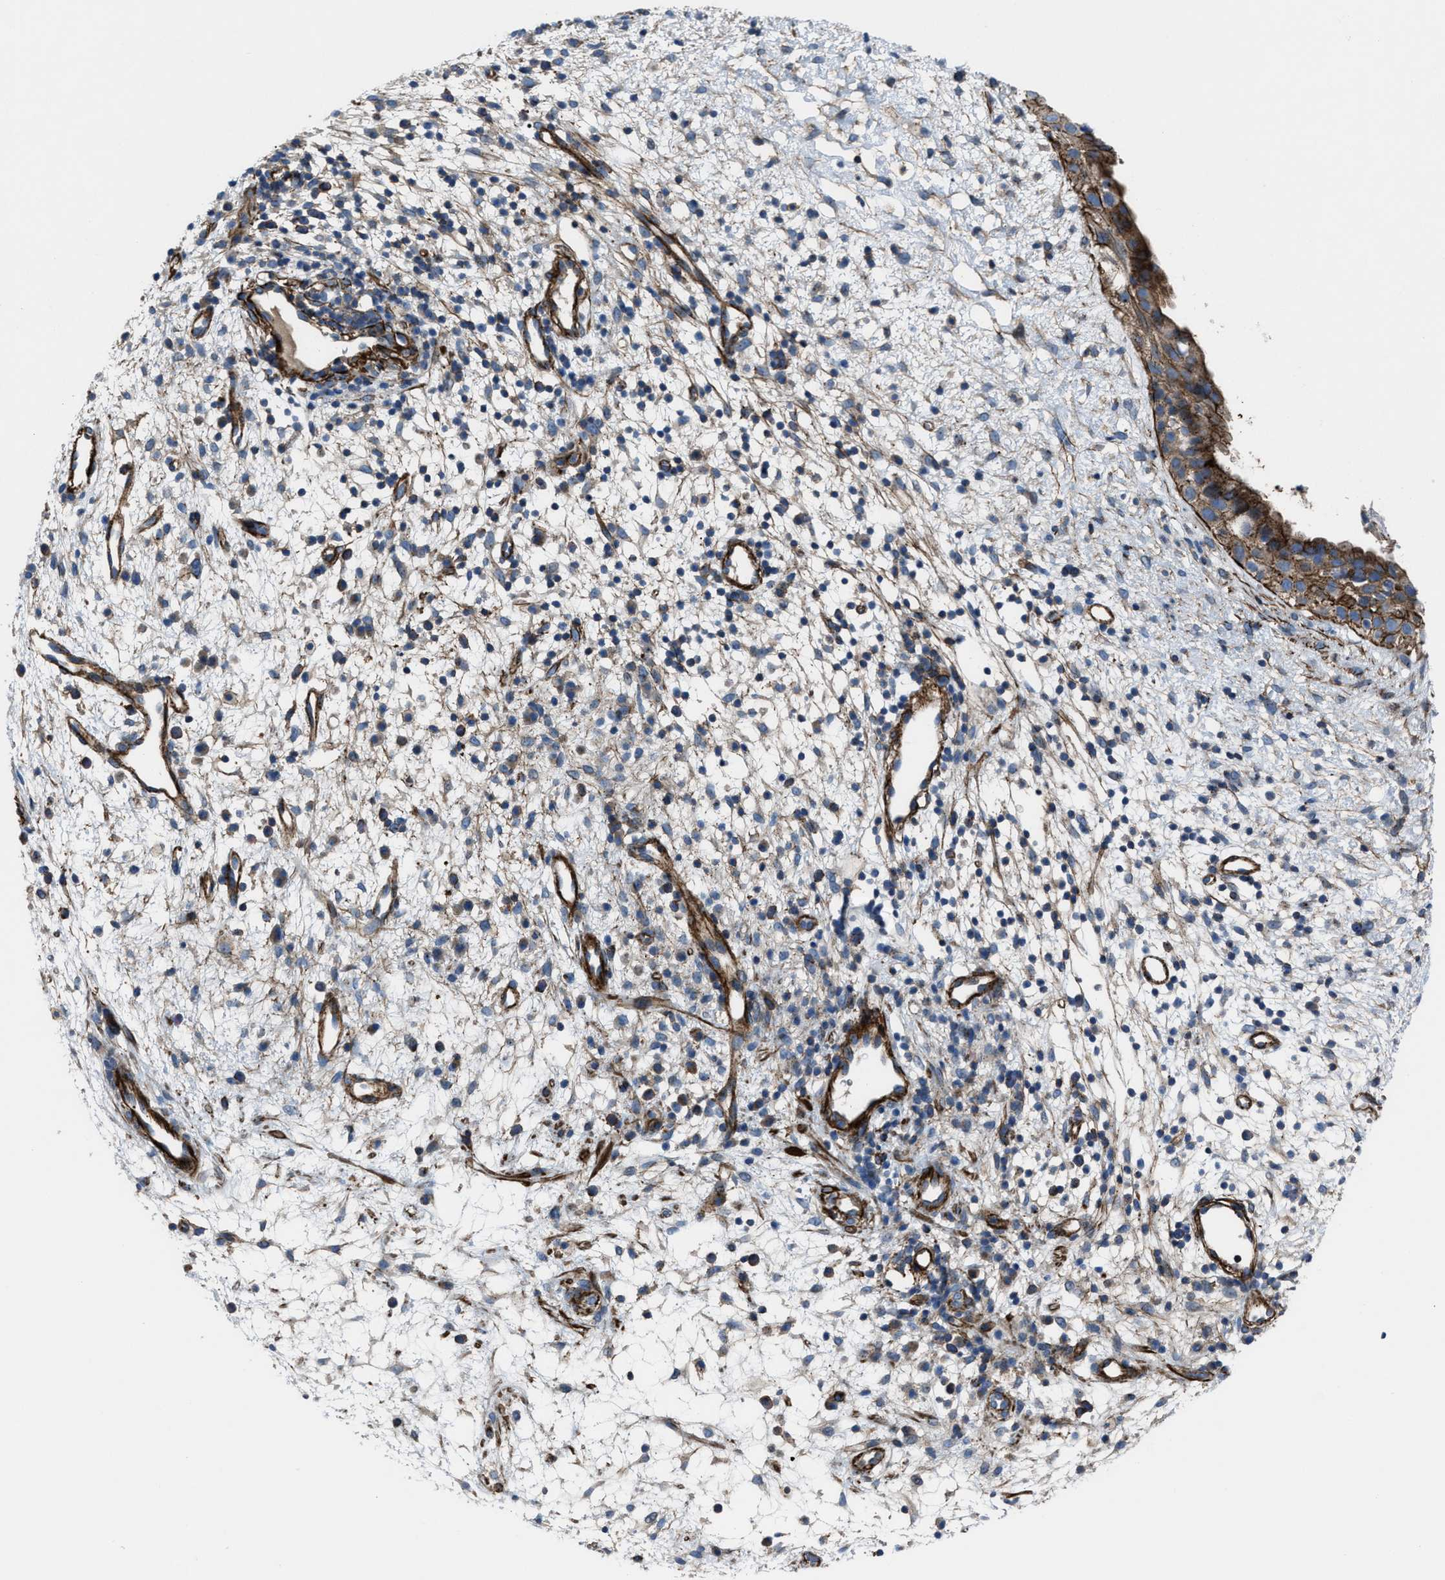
{"staining": {"intensity": "strong", "quantity": ">75%", "location": "cytoplasmic/membranous"}, "tissue": "nasopharynx", "cell_type": "Respiratory epithelial cells", "image_type": "normal", "snomed": [{"axis": "morphology", "description": "Normal tissue, NOS"}, {"axis": "topography", "description": "Nasopharynx"}], "caption": "The image reveals immunohistochemical staining of benign nasopharynx. There is strong cytoplasmic/membranous positivity is seen in about >75% of respiratory epithelial cells. Ihc stains the protein in brown and the nuclei are stained blue.", "gene": "AGPAT2", "patient": {"sex": "male", "age": 22}}